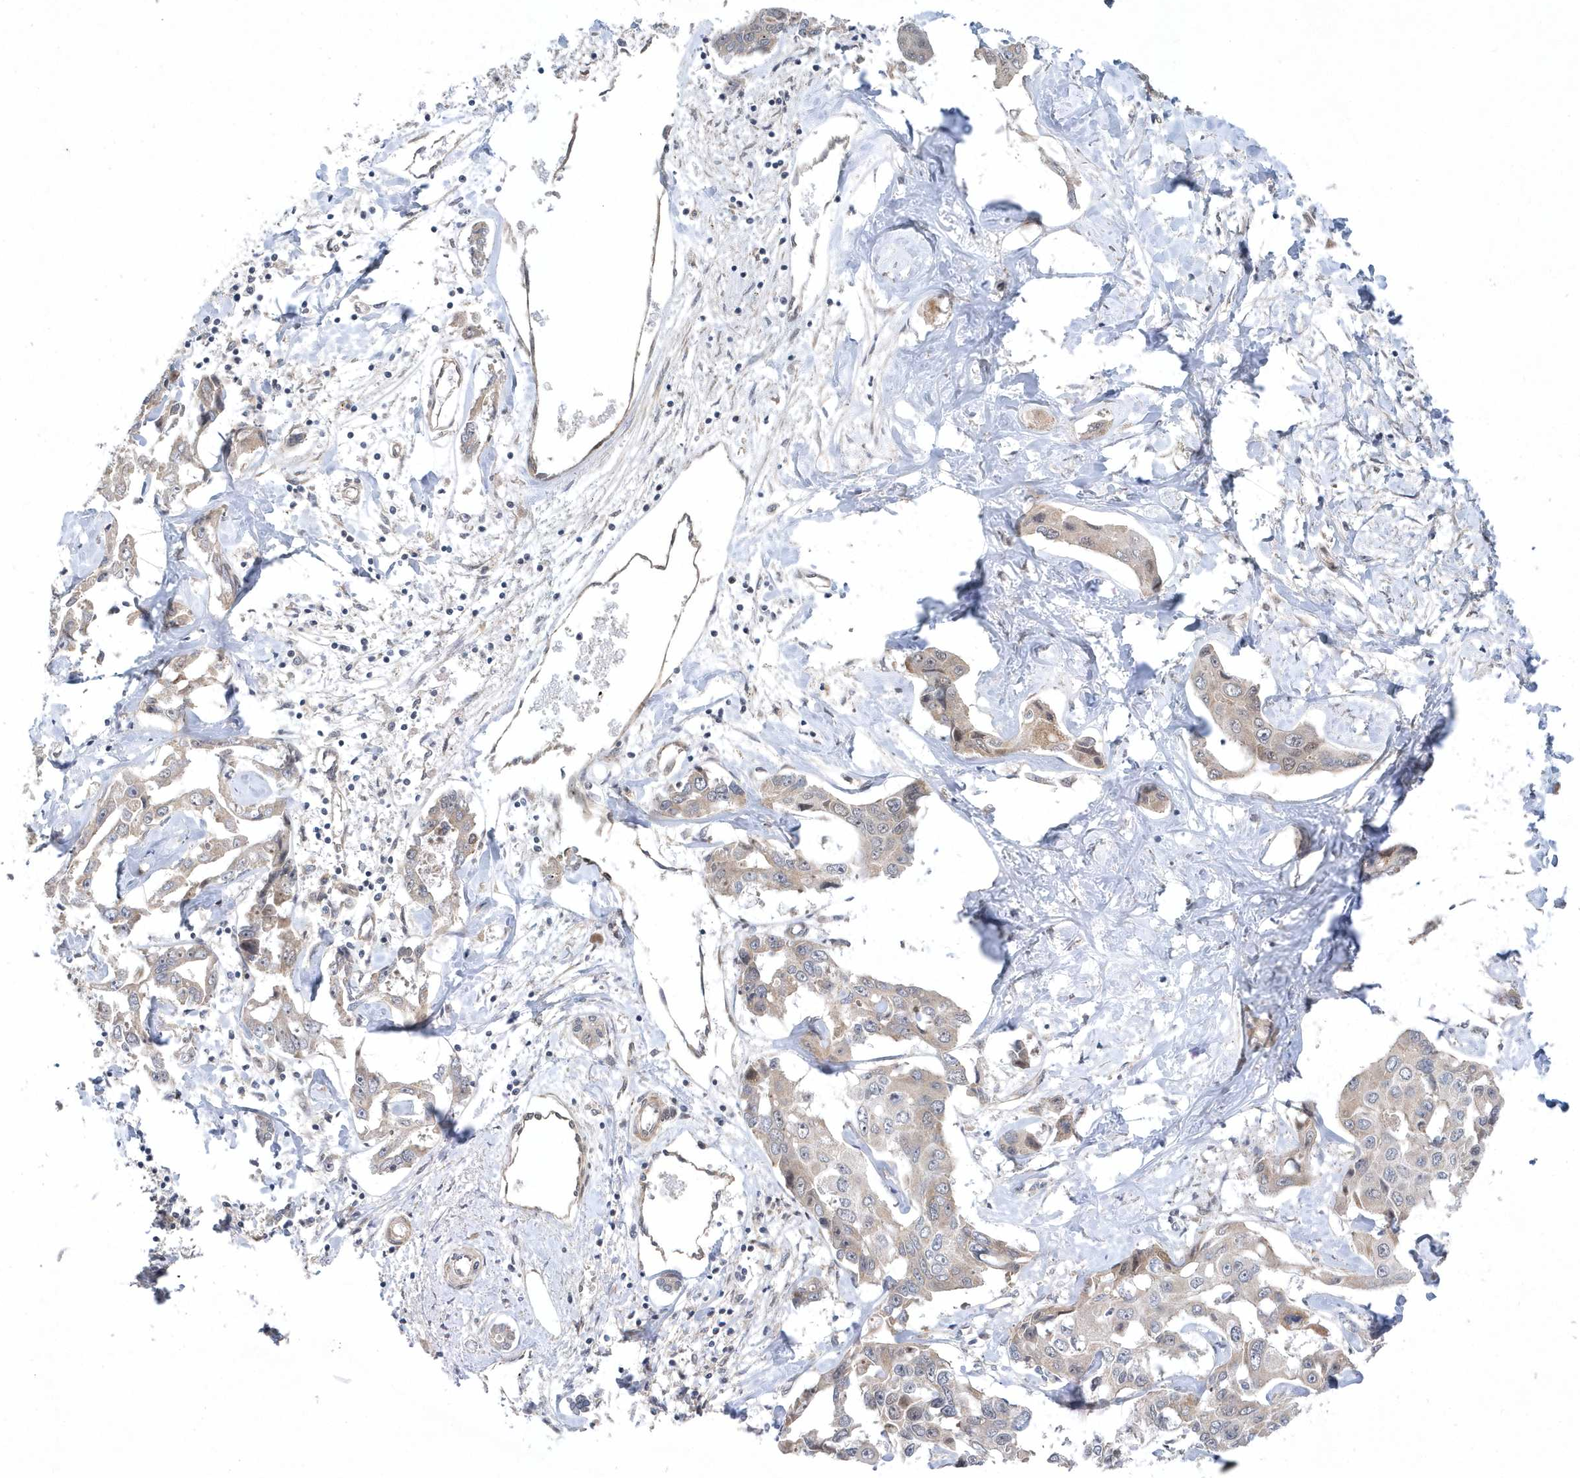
{"staining": {"intensity": "weak", "quantity": "25%-75%", "location": "cytoplasmic/membranous"}, "tissue": "liver cancer", "cell_type": "Tumor cells", "image_type": "cancer", "snomed": [{"axis": "morphology", "description": "Cholangiocarcinoma"}, {"axis": "topography", "description": "Liver"}], "caption": "A low amount of weak cytoplasmic/membranous expression is present in about 25%-75% of tumor cells in liver cancer (cholangiocarcinoma) tissue.", "gene": "MXI1", "patient": {"sex": "male", "age": 59}}